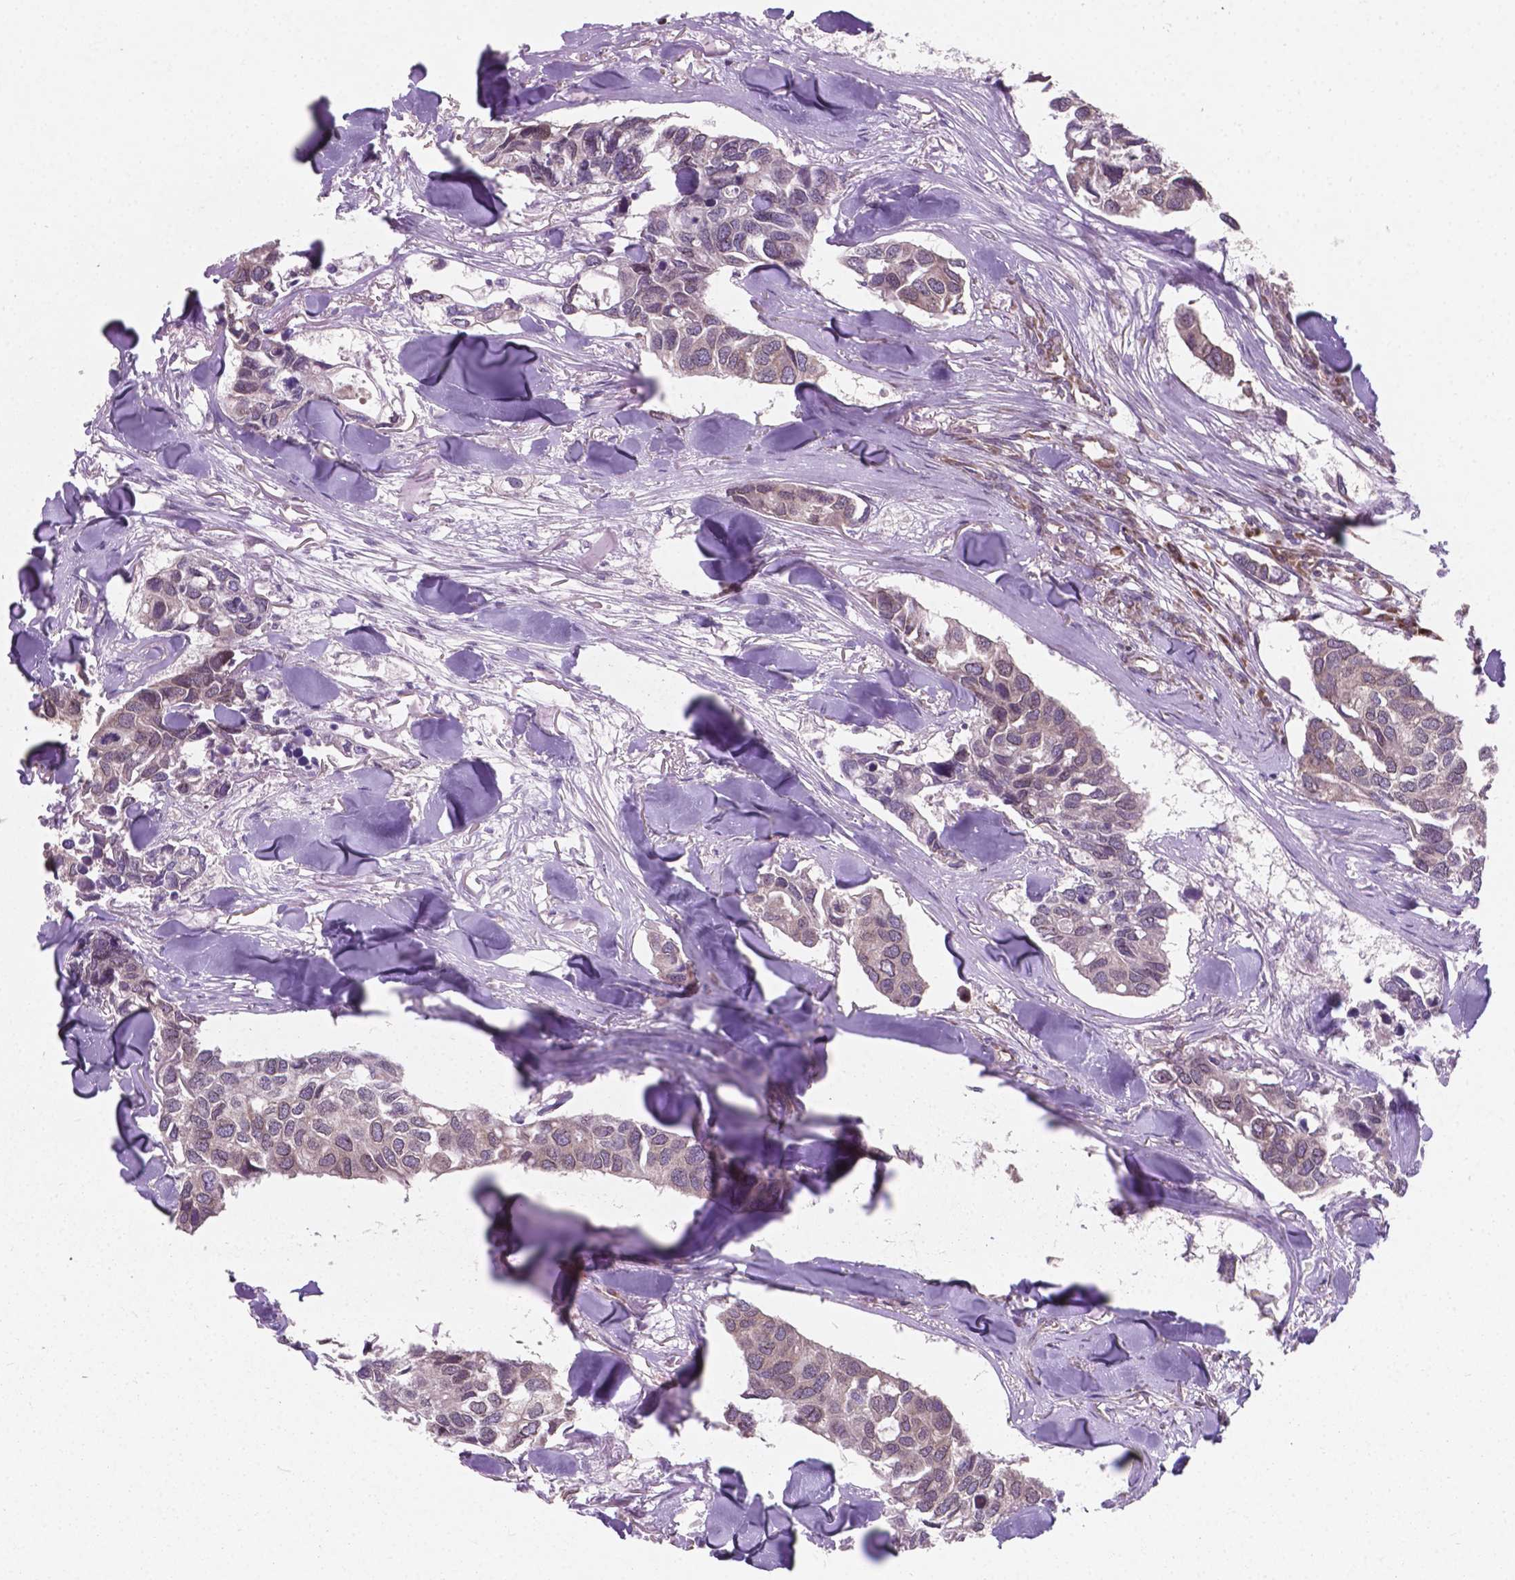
{"staining": {"intensity": "negative", "quantity": "none", "location": "none"}, "tissue": "breast cancer", "cell_type": "Tumor cells", "image_type": "cancer", "snomed": [{"axis": "morphology", "description": "Duct carcinoma"}, {"axis": "topography", "description": "Breast"}], "caption": "Tumor cells show no significant staining in breast cancer (invasive ductal carcinoma).", "gene": "MRPL33", "patient": {"sex": "female", "age": 83}}